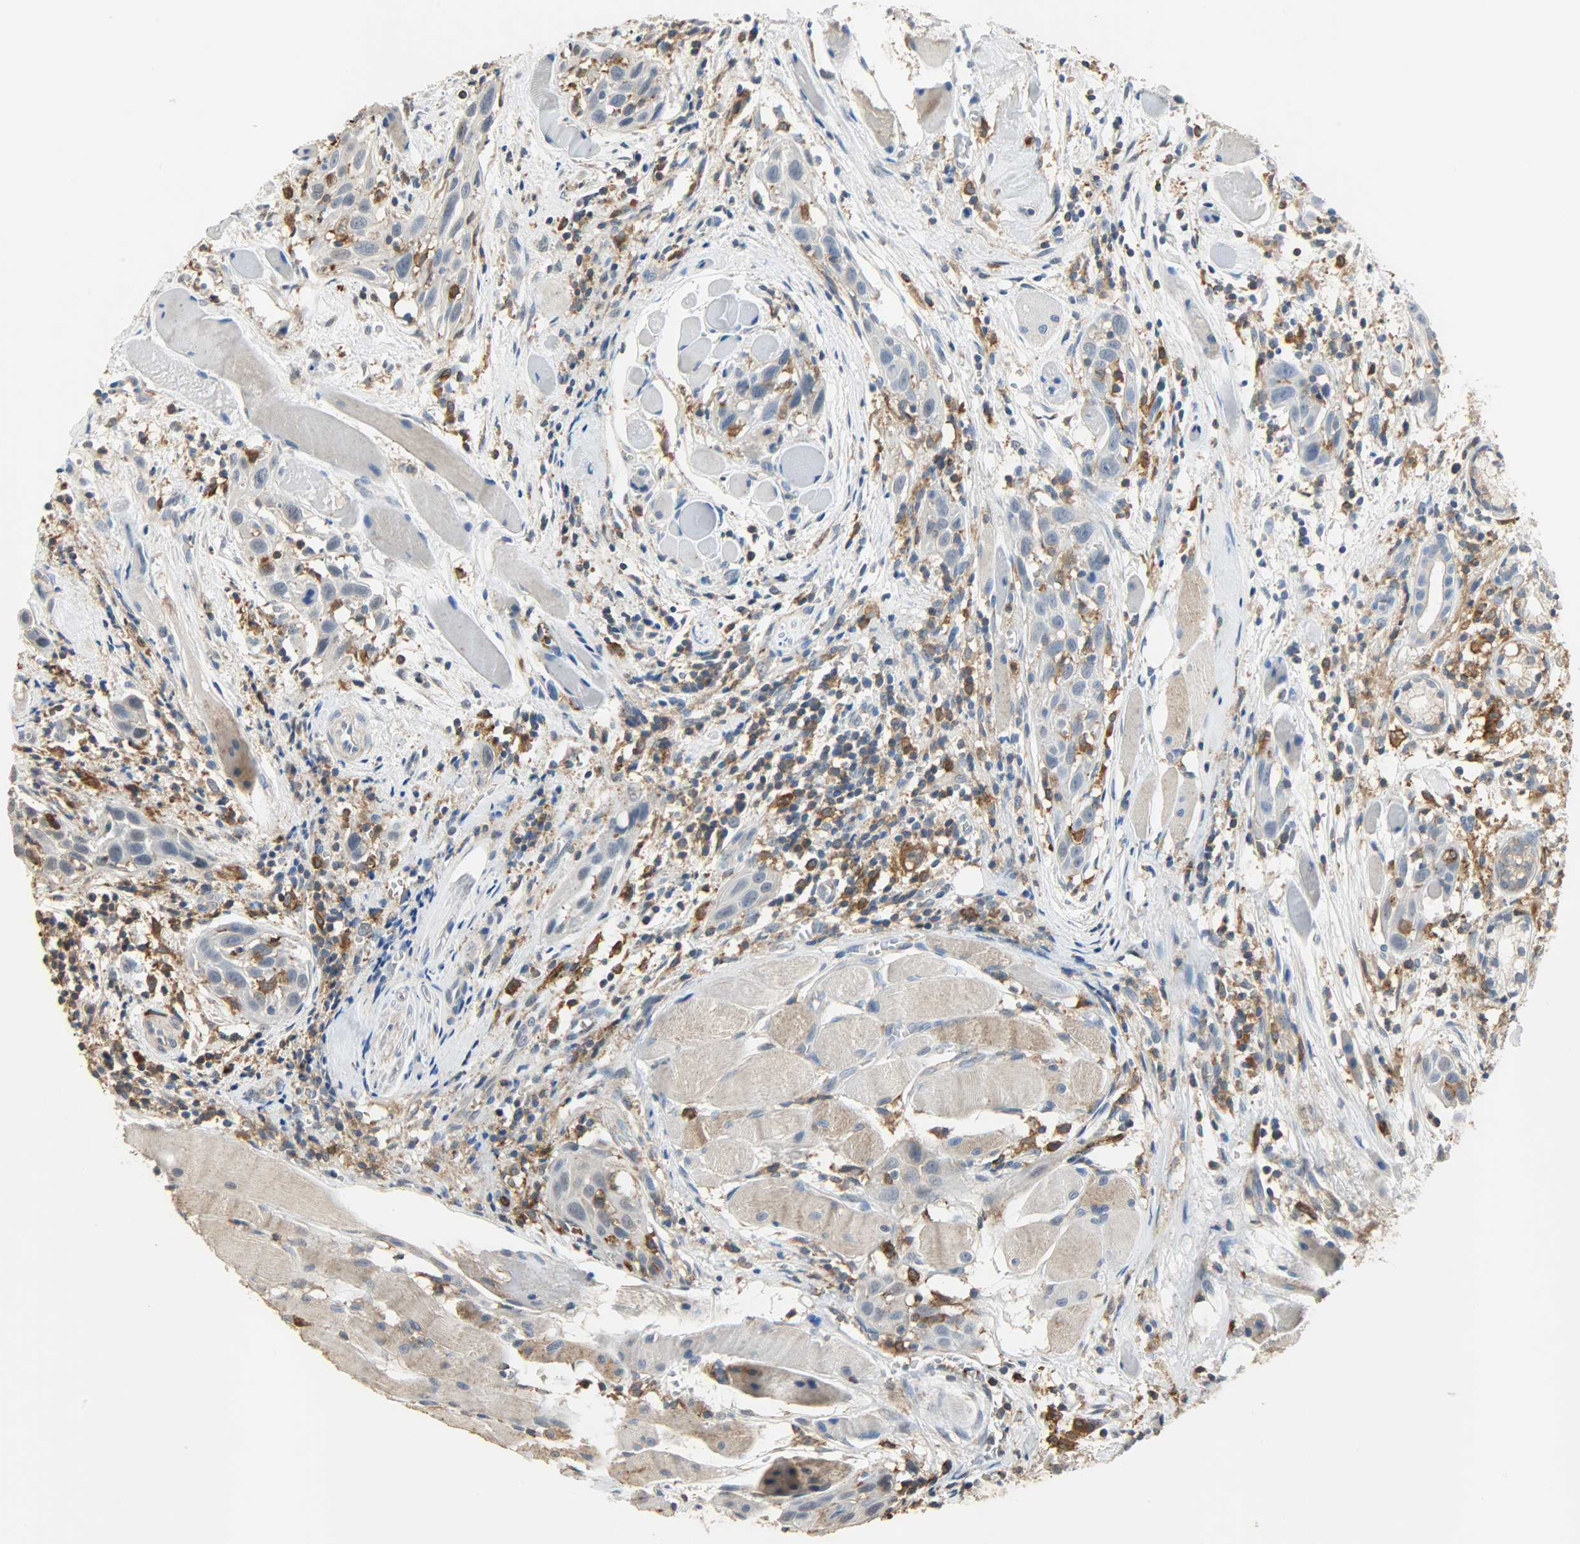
{"staining": {"intensity": "negative", "quantity": "none", "location": "none"}, "tissue": "head and neck cancer", "cell_type": "Tumor cells", "image_type": "cancer", "snomed": [{"axis": "morphology", "description": "Squamous cell carcinoma, NOS"}, {"axis": "topography", "description": "Oral tissue"}, {"axis": "topography", "description": "Head-Neck"}], "caption": "A high-resolution histopathology image shows IHC staining of head and neck cancer (squamous cell carcinoma), which exhibits no significant staining in tumor cells.", "gene": "SKAP2", "patient": {"sex": "female", "age": 50}}